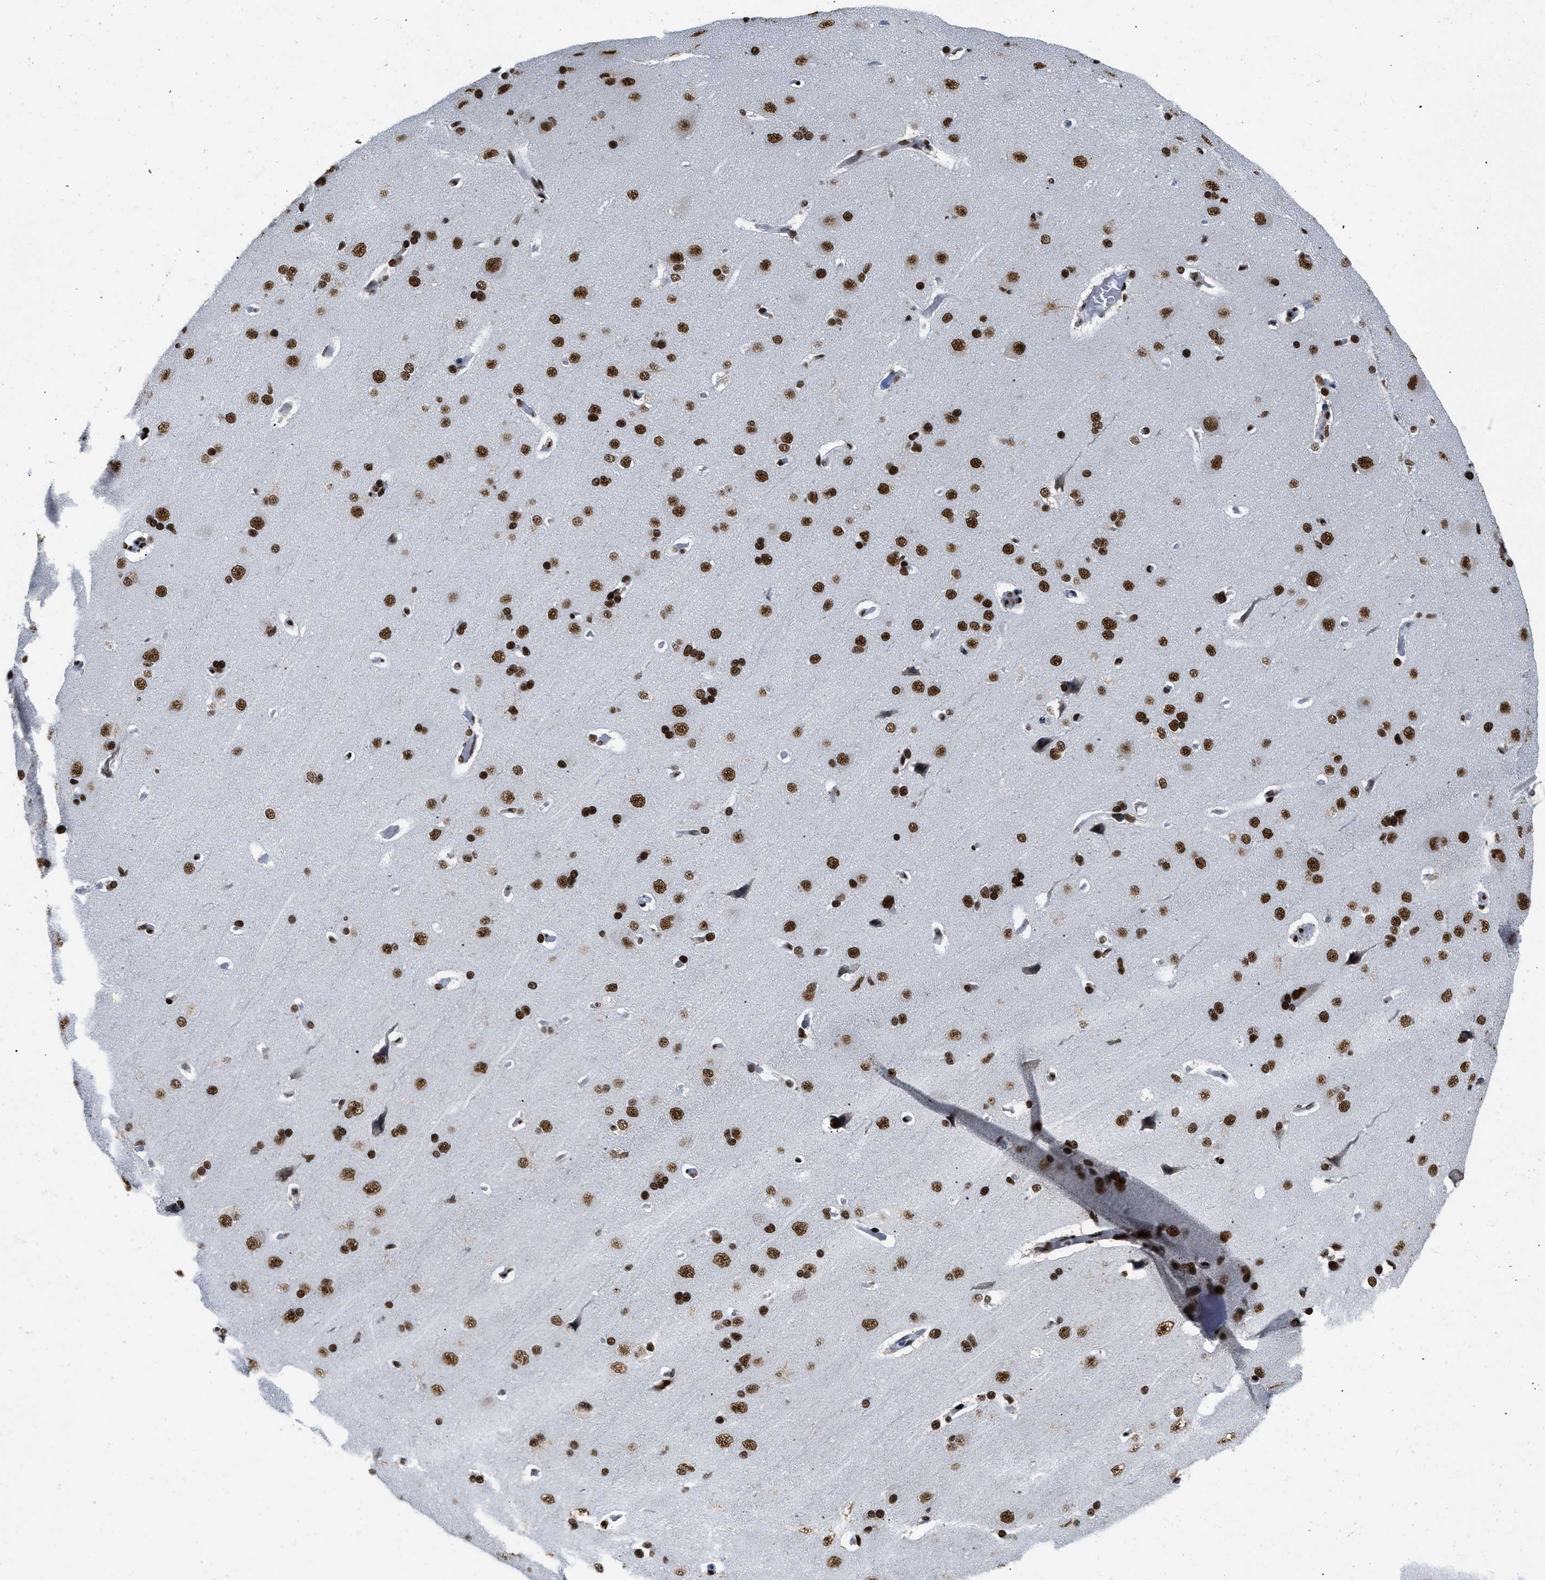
{"staining": {"intensity": "strong", "quantity": ">75%", "location": "nuclear"}, "tissue": "cerebral cortex", "cell_type": "Endothelial cells", "image_type": "normal", "snomed": [{"axis": "morphology", "description": "Normal tissue, NOS"}, {"axis": "topography", "description": "Cerebral cortex"}], "caption": "A high-resolution micrograph shows immunohistochemistry (IHC) staining of normal cerebral cortex, which exhibits strong nuclear positivity in approximately >75% of endothelial cells. (DAB IHC with brightfield microscopy, high magnification).", "gene": "CREB1", "patient": {"sex": "male", "age": 62}}